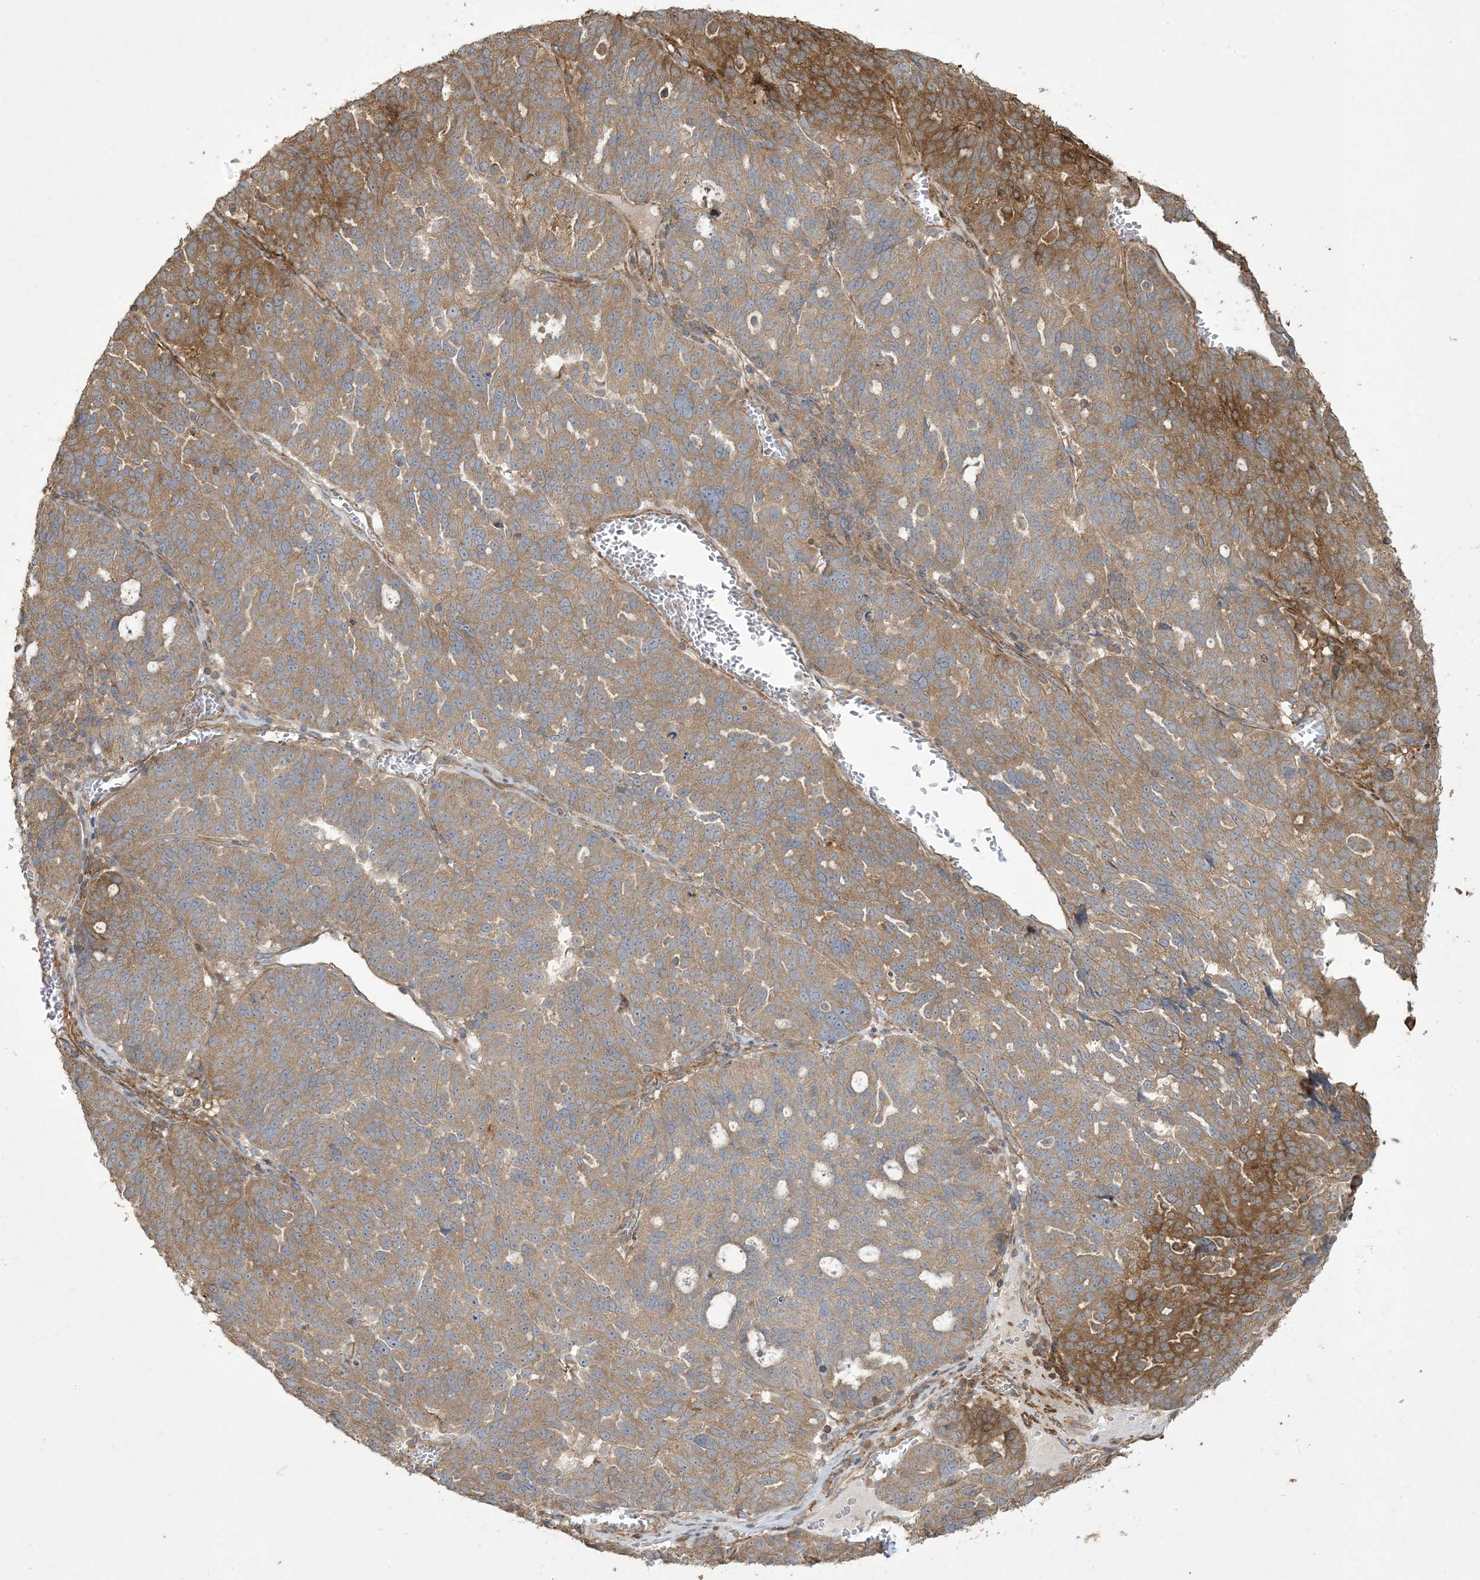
{"staining": {"intensity": "moderate", "quantity": ">75%", "location": "cytoplasmic/membranous"}, "tissue": "ovarian cancer", "cell_type": "Tumor cells", "image_type": "cancer", "snomed": [{"axis": "morphology", "description": "Cystadenocarcinoma, serous, NOS"}, {"axis": "topography", "description": "Ovary"}], "caption": "Immunohistochemistry (IHC) image of ovarian cancer (serous cystadenocarcinoma) stained for a protein (brown), which demonstrates medium levels of moderate cytoplasmic/membranous positivity in approximately >75% of tumor cells.", "gene": "KLHL18", "patient": {"sex": "female", "age": 59}}